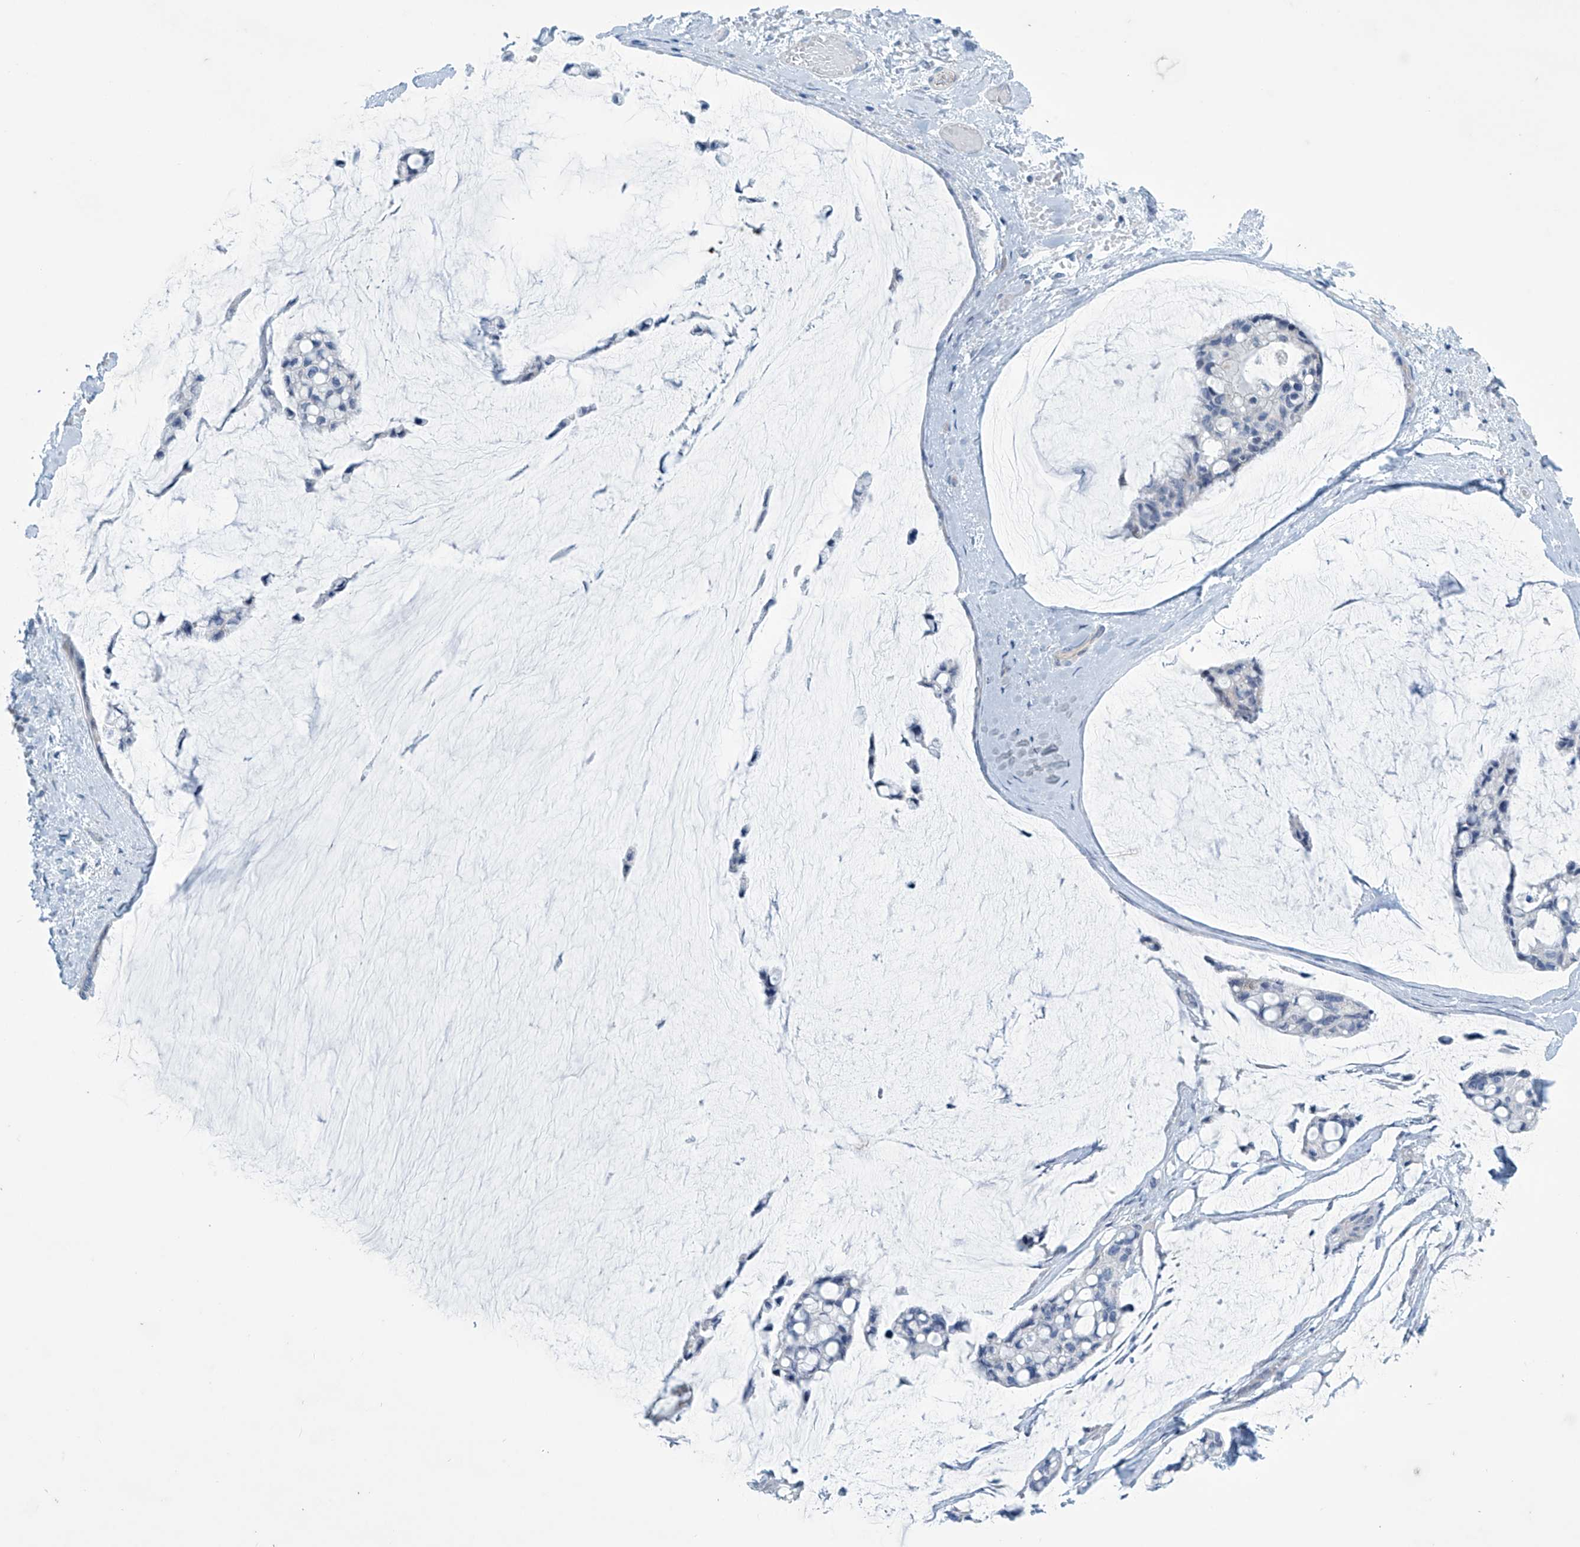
{"staining": {"intensity": "negative", "quantity": "none", "location": "none"}, "tissue": "ovarian cancer", "cell_type": "Tumor cells", "image_type": "cancer", "snomed": [{"axis": "morphology", "description": "Cystadenocarcinoma, mucinous, NOS"}, {"axis": "topography", "description": "Ovary"}], "caption": "High power microscopy image of an IHC photomicrograph of mucinous cystadenocarcinoma (ovarian), revealing no significant staining in tumor cells.", "gene": "SLC35A5", "patient": {"sex": "female", "age": 39}}